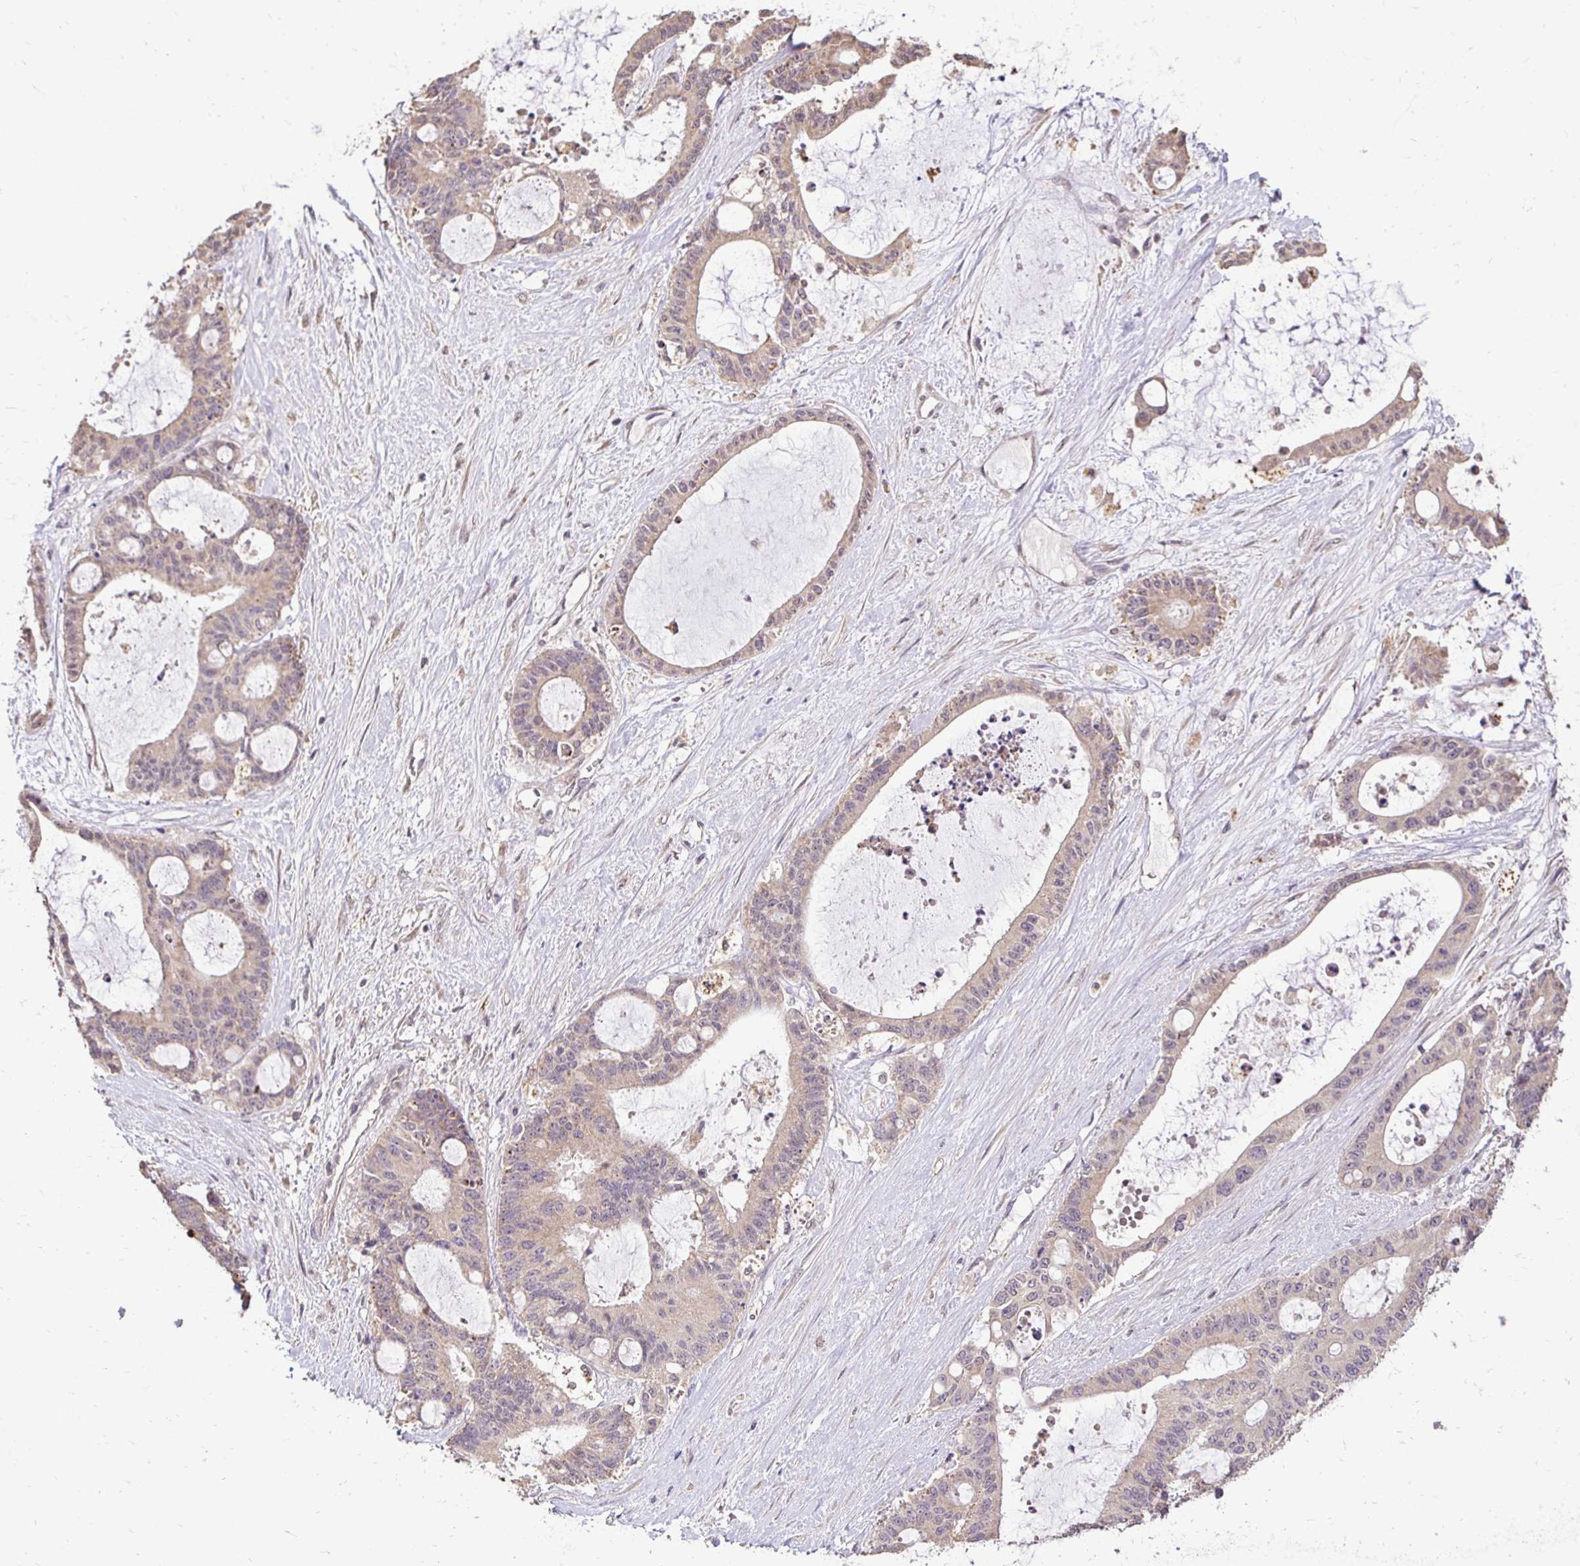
{"staining": {"intensity": "weak", "quantity": "25%-75%", "location": "cytoplasmic/membranous"}, "tissue": "liver cancer", "cell_type": "Tumor cells", "image_type": "cancer", "snomed": [{"axis": "morphology", "description": "Normal tissue, NOS"}, {"axis": "morphology", "description": "Cholangiocarcinoma"}, {"axis": "topography", "description": "Liver"}, {"axis": "topography", "description": "Peripheral nerve tissue"}], "caption": "High-power microscopy captured an immunohistochemistry (IHC) photomicrograph of liver cancer, revealing weak cytoplasmic/membranous positivity in about 25%-75% of tumor cells. (DAB IHC, brown staining for protein, blue staining for nuclei).", "gene": "RHEBL1", "patient": {"sex": "female", "age": 73}}